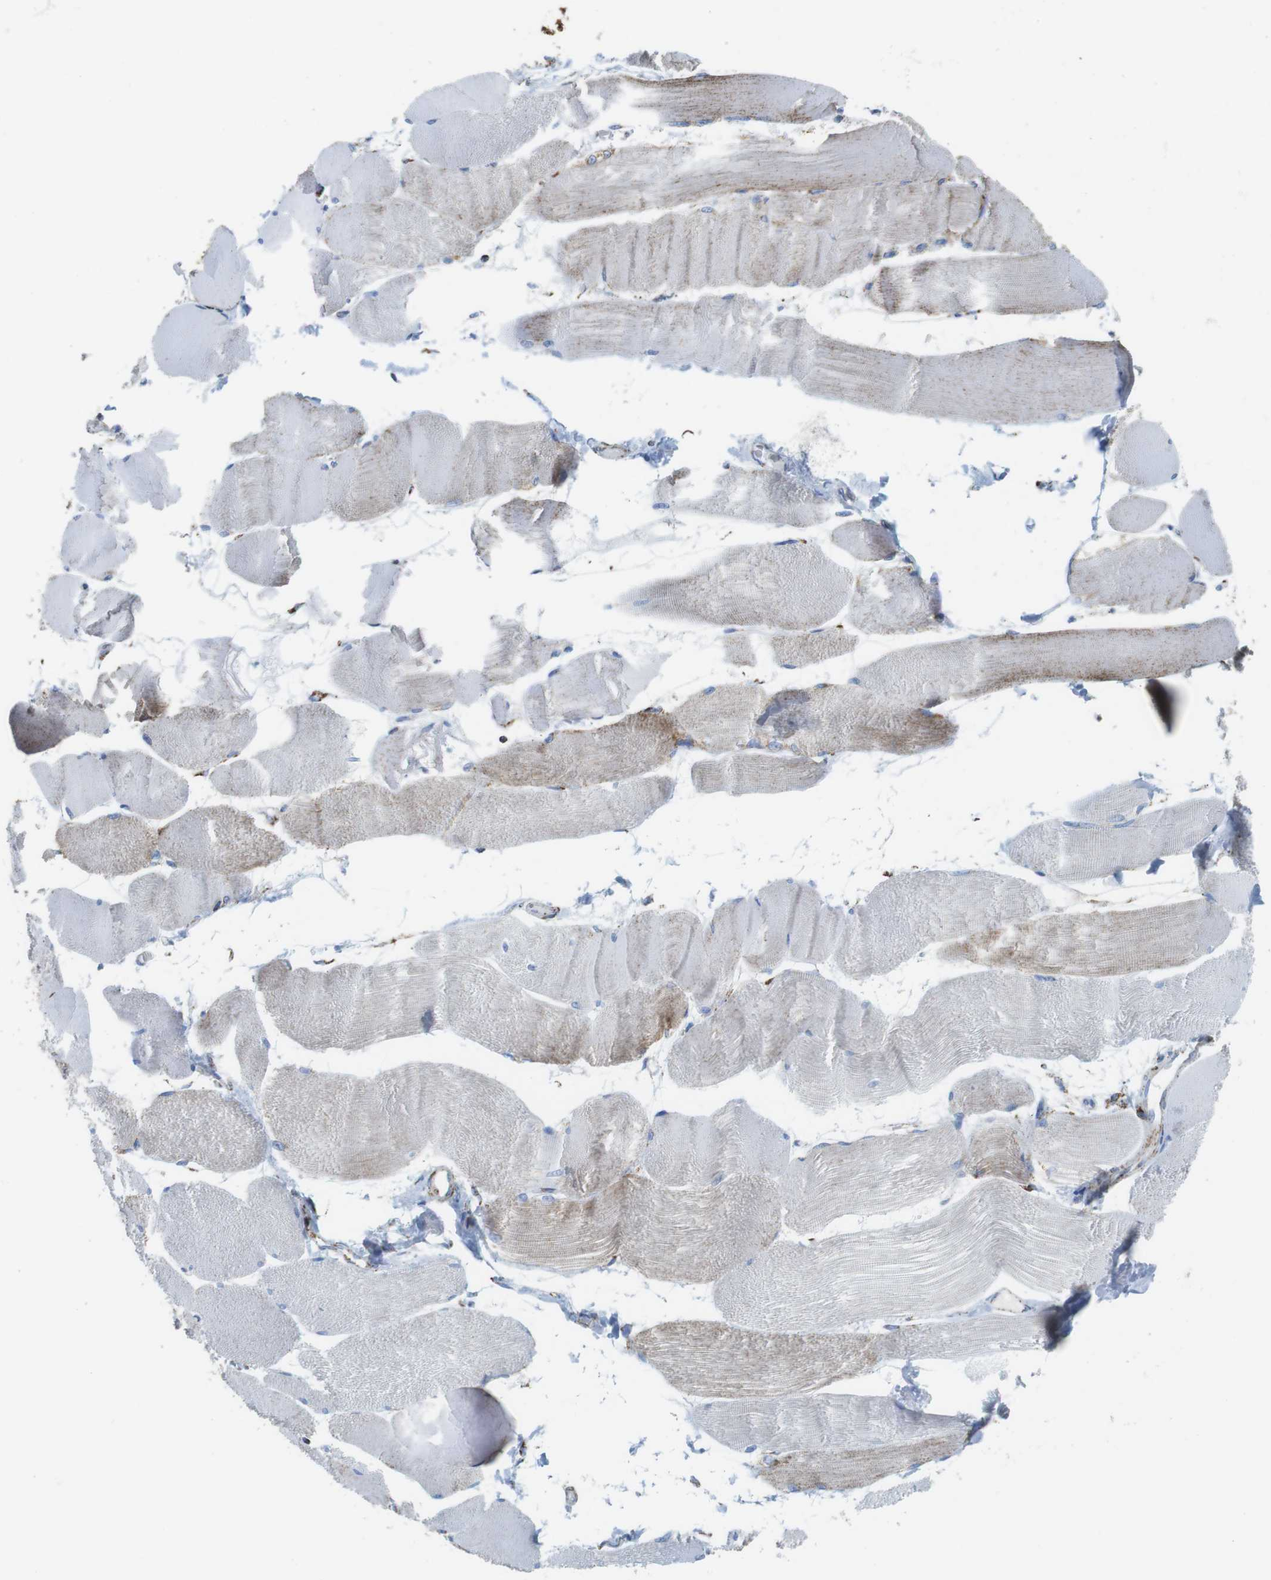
{"staining": {"intensity": "weak", "quantity": "<25%", "location": "cytoplasmic/membranous"}, "tissue": "skeletal muscle", "cell_type": "Myocytes", "image_type": "normal", "snomed": [{"axis": "morphology", "description": "Normal tissue, NOS"}, {"axis": "morphology", "description": "Squamous cell carcinoma, NOS"}, {"axis": "topography", "description": "Skeletal muscle"}], "caption": "A micrograph of skeletal muscle stained for a protein shows no brown staining in myocytes. (DAB immunohistochemistry (IHC) visualized using brightfield microscopy, high magnification).", "gene": "ATP5PO", "patient": {"sex": "male", "age": 51}}